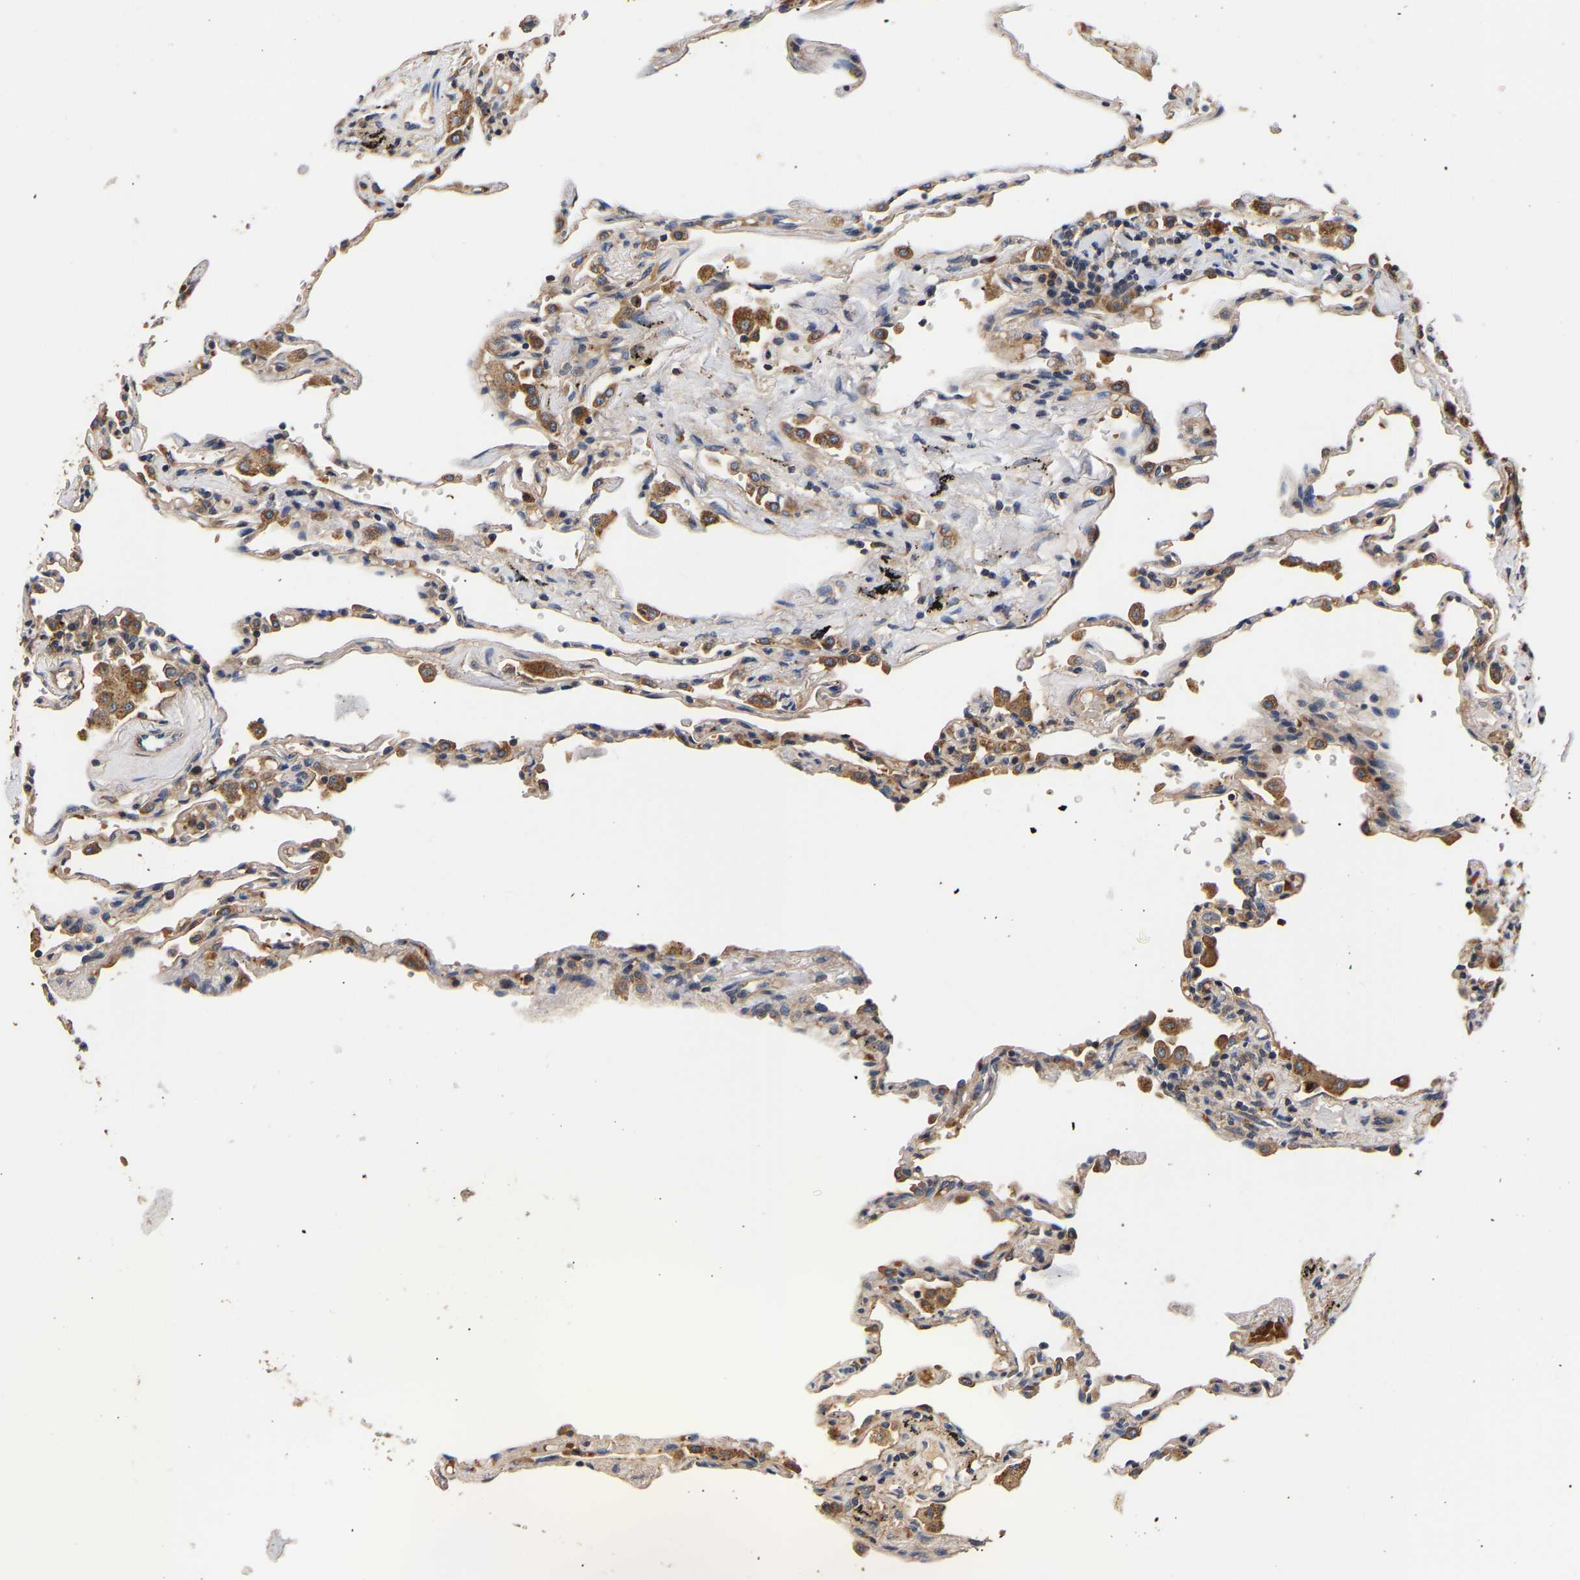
{"staining": {"intensity": "moderate", "quantity": "<25%", "location": "cytoplasmic/membranous"}, "tissue": "lung", "cell_type": "Alveolar cells", "image_type": "normal", "snomed": [{"axis": "morphology", "description": "Normal tissue, NOS"}, {"axis": "topography", "description": "Lung"}], "caption": "Protein analysis of normal lung exhibits moderate cytoplasmic/membranous staining in approximately <25% of alveolar cells. Ihc stains the protein in brown and the nuclei are stained blue.", "gene": "LRBA", "patient": {"sex": "male", "age": 59}}